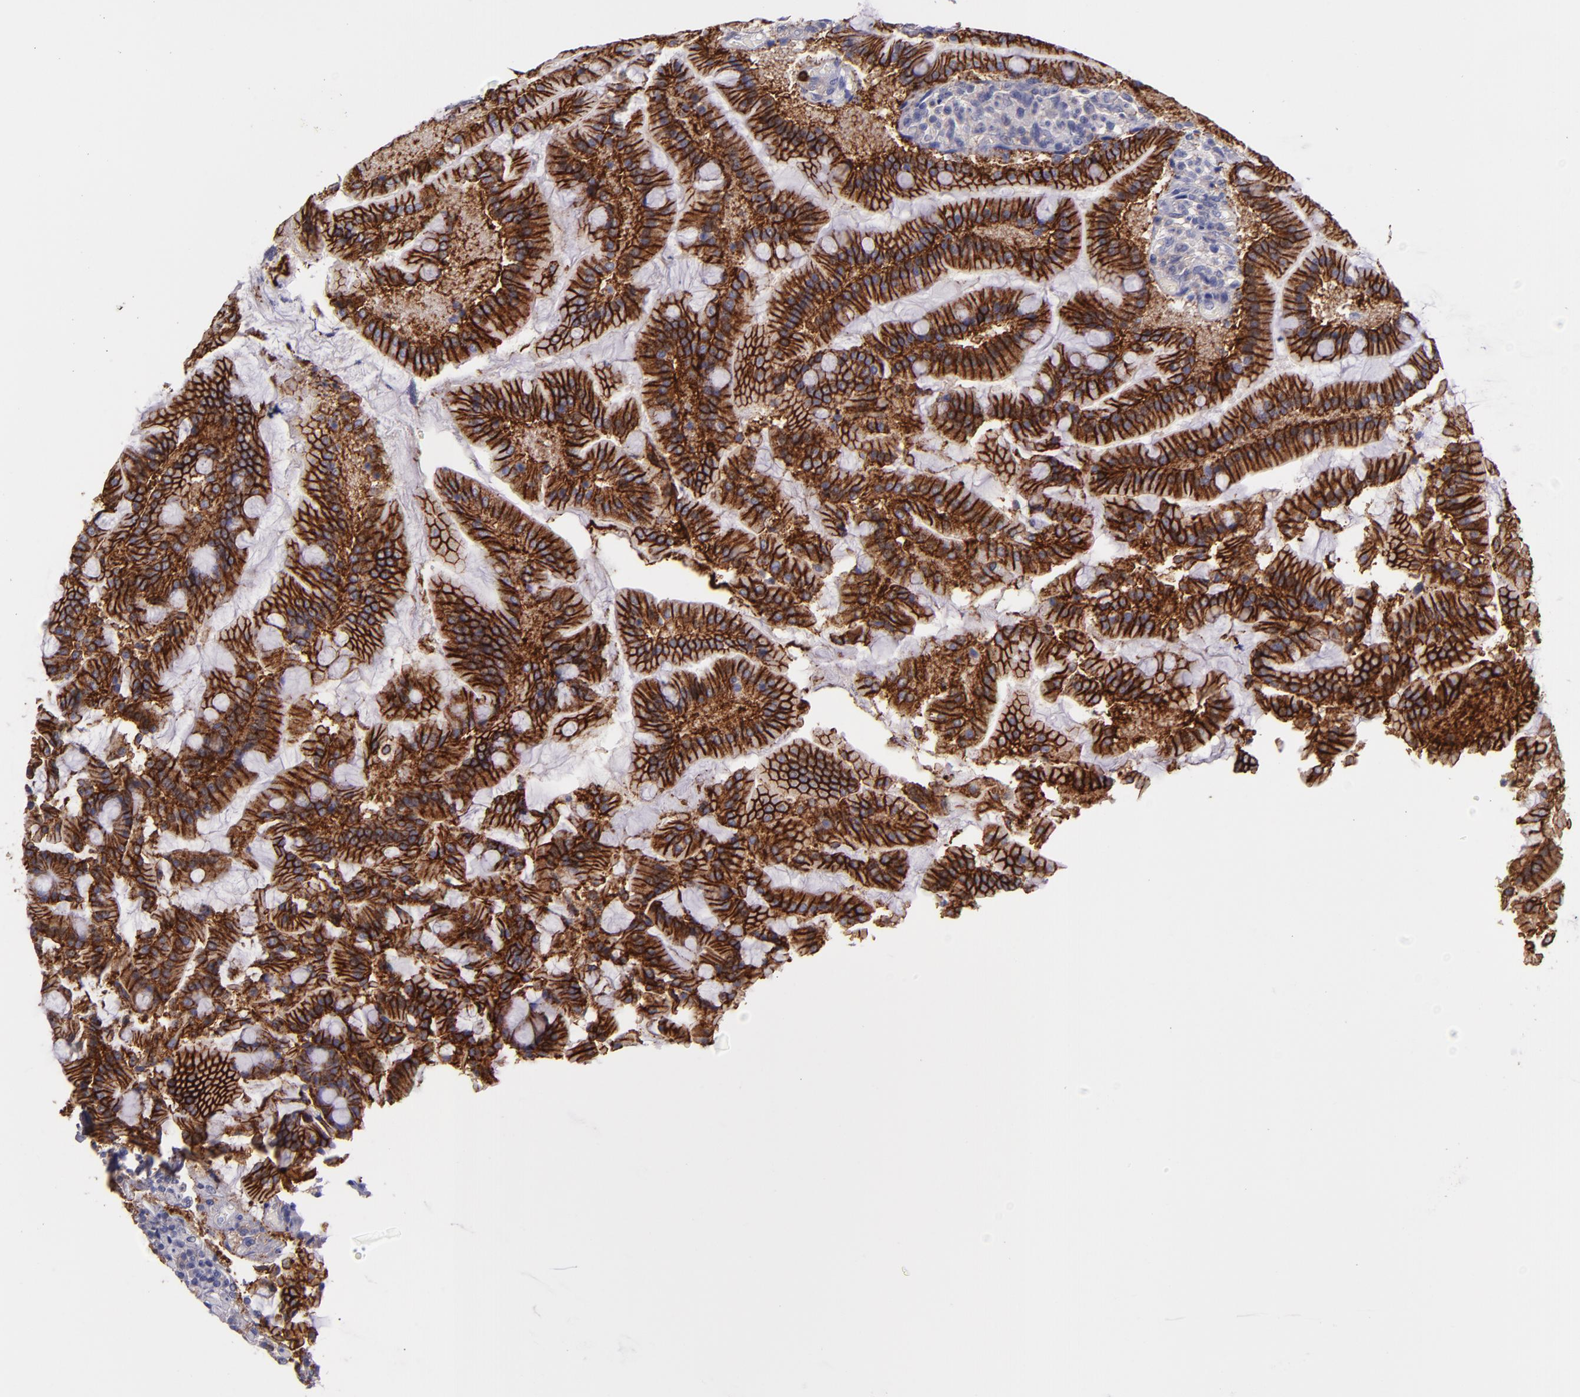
{"staining": {"intensity": "strong", "quantity": ">75%", "location": "cytoplasmic/membranous"}, "tissue": "duodenum", "cell_type": "Glandular cells", "image_type": "normal", "snomed": [{"axis": "morphology", "description": "Normal tissue, NOS"}, {"axis": "topography", "description": "Duodenum"}], "caption": "DAB immunohistochemical staining of benign duodenum shows strong cytoplasmic/membranous protein positivity in approximately >75% of glandular cells.", "gene": "C5AR1", "patient": {"sex": "female", "age": 64}}